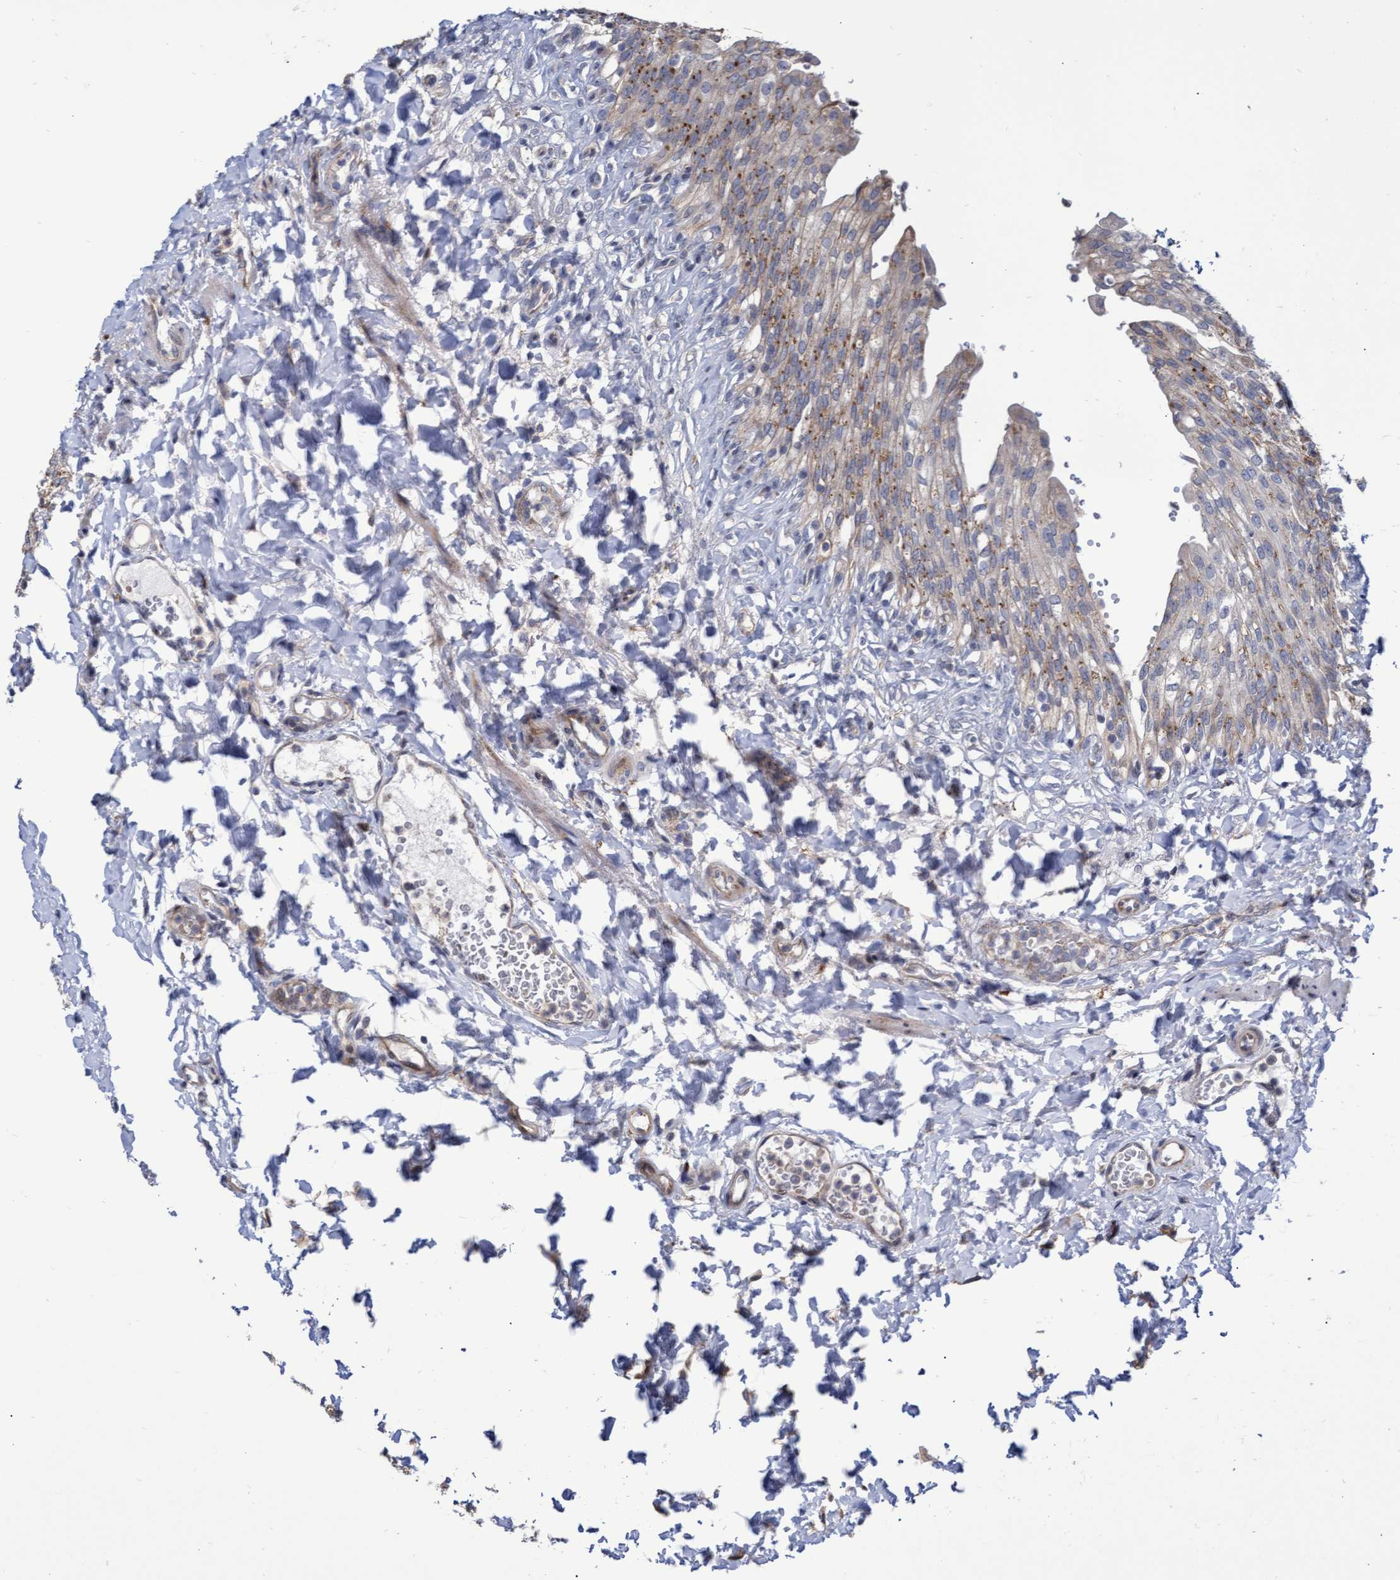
{"staining": {"intensity": "moderate", "quantity": ">75%", "location": "cytoplasmic/membranous"}, "tissue": "urinary bladder", "cell_type": "Urothelial cells", "image_type": "normal", "snomed": [{"axis": "morphology", "description": "Urothelial carcinoma, High grade"}, {"axis": "topography", "description": "Urinary bladder"}], "caption": "IHC photomicrograph of benign urinary bladder: human urinary bladder stained using IHC displays medium levels of moderate protein expression localized specifically in the cytoplasmic/membranous of urothelial cells, appearing as a cytoplasmic/membranous brown color.", "gene": "ABCF2", "patient": {"sex": "male", "age": 46}}